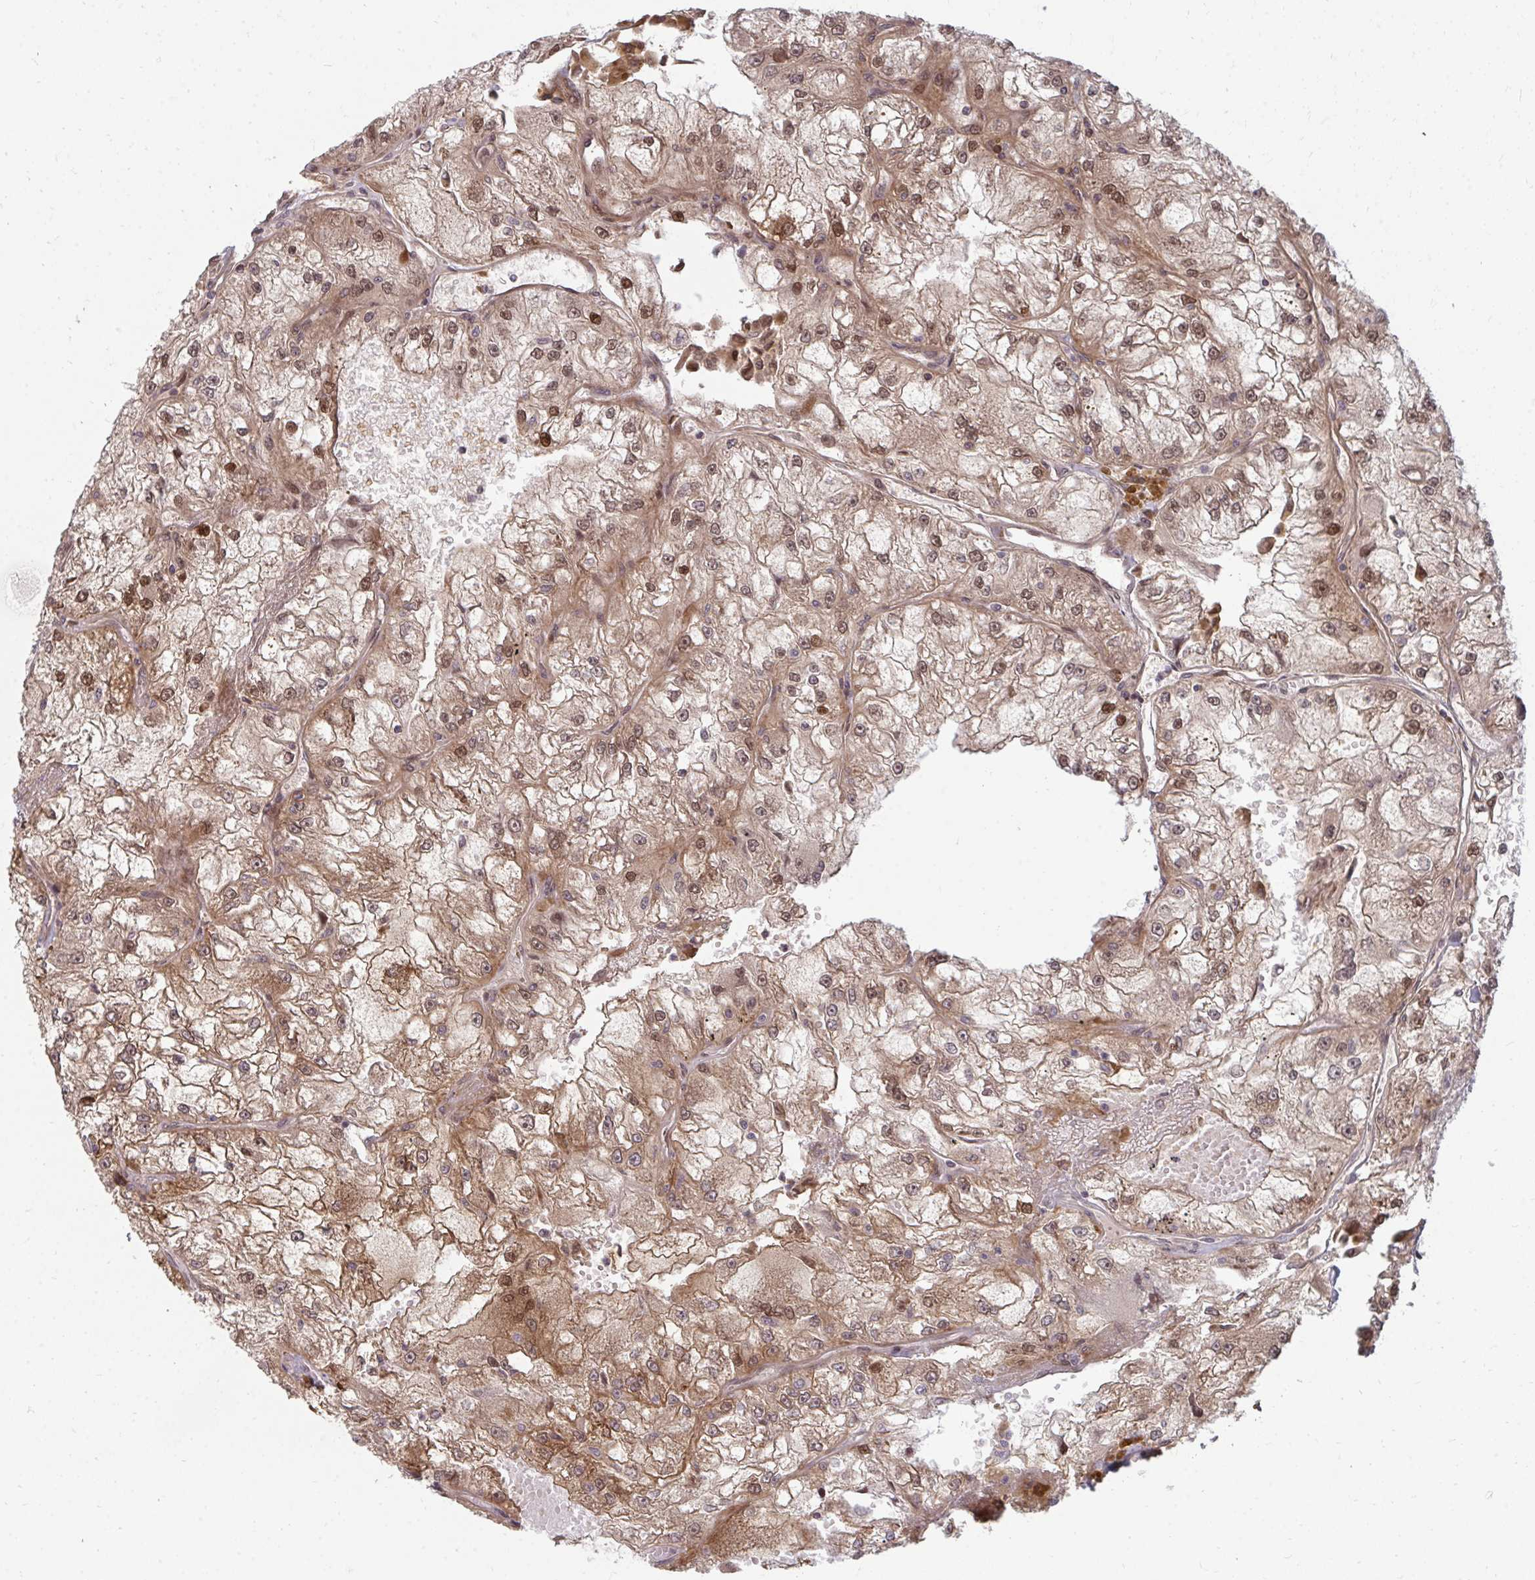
{"staining": {"intensity": "moderate", "quantity": ">75%", "location": "cytoplasmic/membranous,nuclear"}, "tissue": "renal cancer", "cell_type": "Tumor cells", "image_type": "cancer", "snomed": [{"axis": "morphology", "description": "Adenocarcinoma, NOS"}, {"axis": "topography", "description": "Kidney"}], "caption": "Tumor cells display moderate cytoplasmic/membranous and nuclear staining in about >75% of cells in renal adenocarcinoma.", "gene": "ZNF285", "patient": {"sex": "female", "age": 72}}